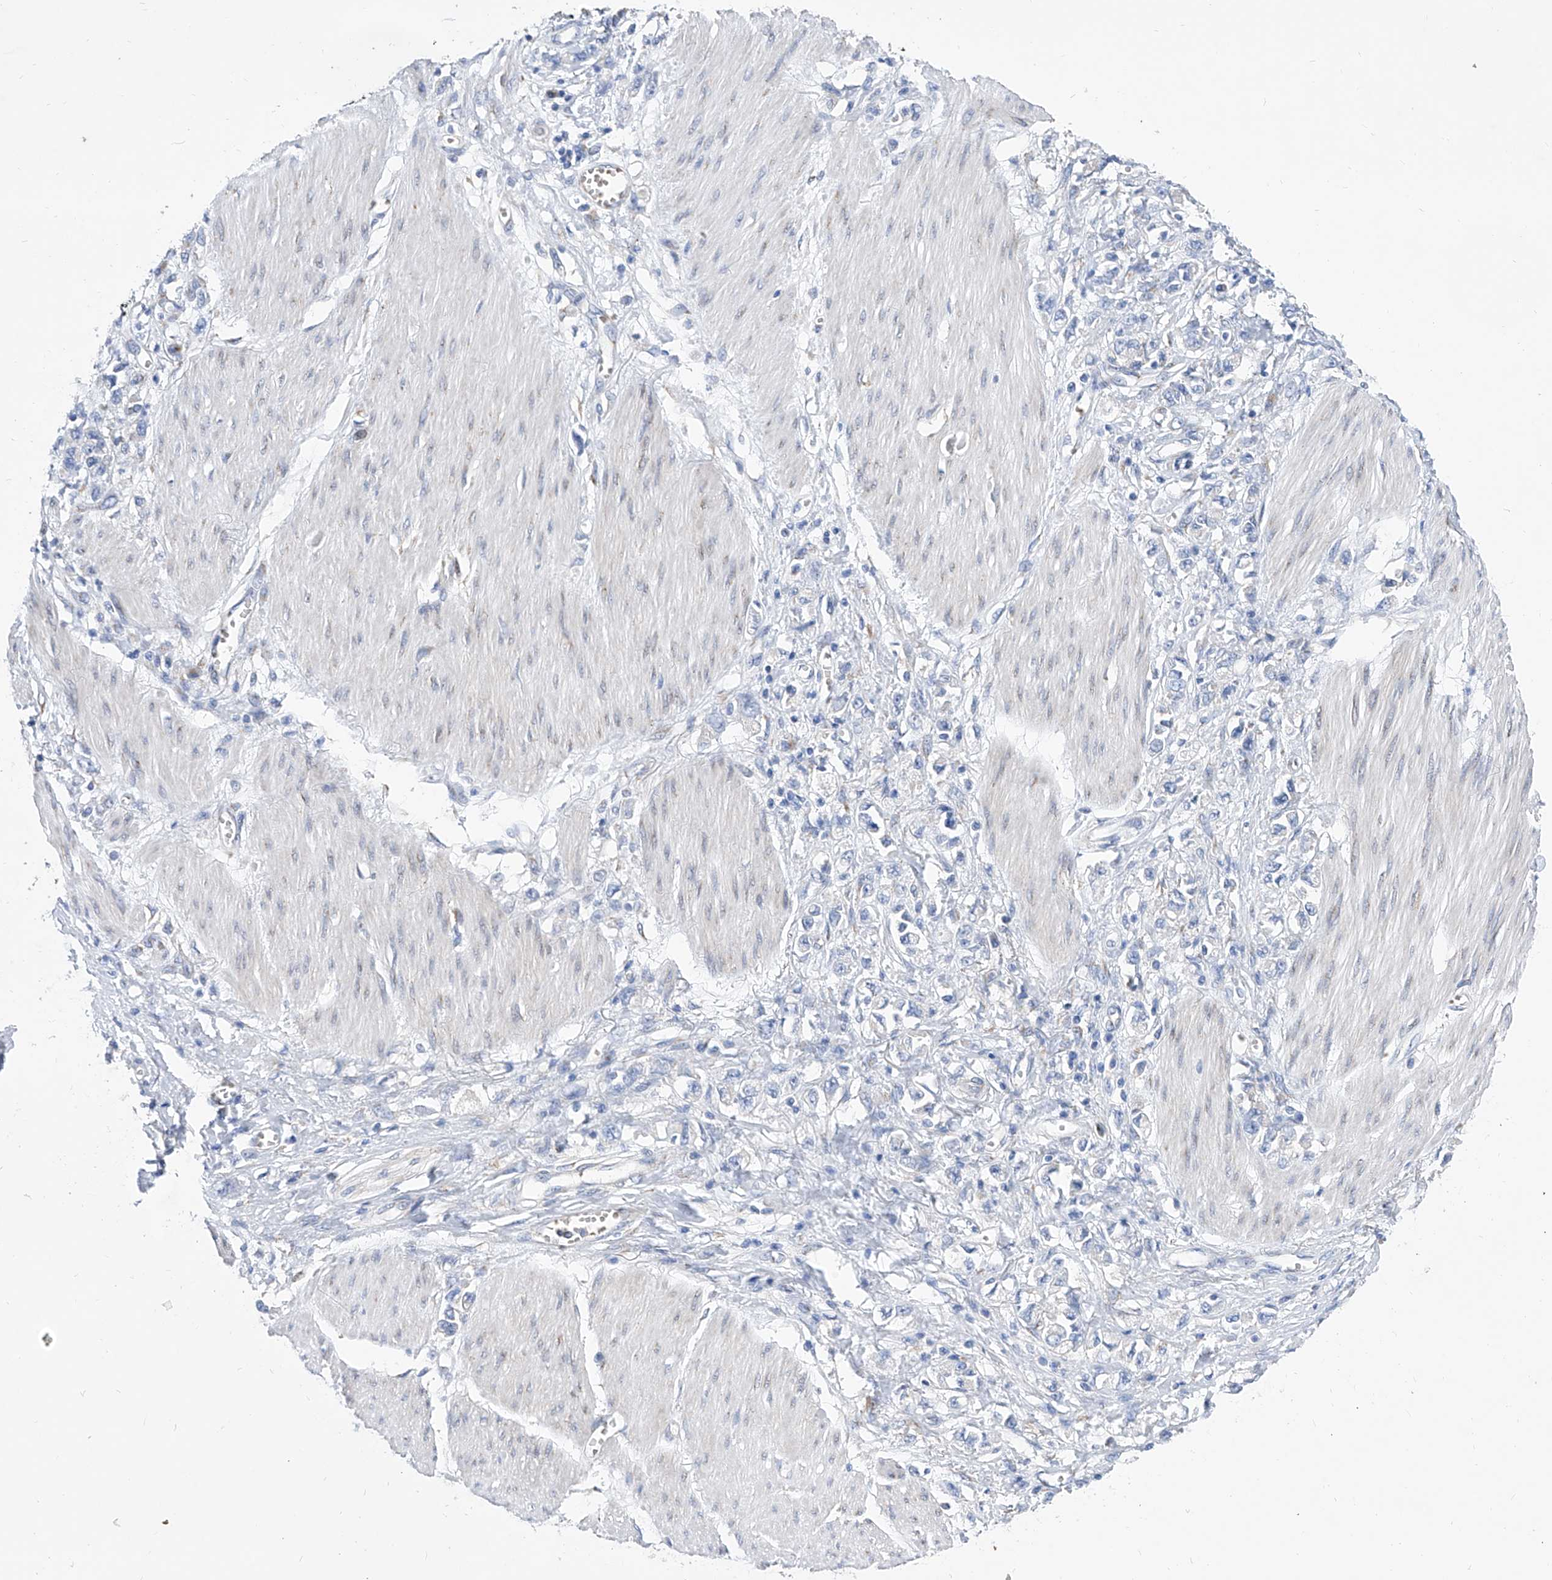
{"staining": {"intensity": "negative", "quantity": "none", "location": "none"}, "tissue": "stomach cancer", "cell_type": "Tumor cells", "image_type": "cancer", "snomed": [{"axis": "morphology", "description": "Adenocarcinoma, NOS"}, {"axis": "topography", "description": "Stomach"}], "caption": "The image shows no staining of tumor cells in adenocarcinoma (stomach). The staining is performed using DAB brown chromogen with nuclei counter-stained in using hematoxylin.", "gene": "TJAP1", "patient": {"sex": "female", "age": 76}}